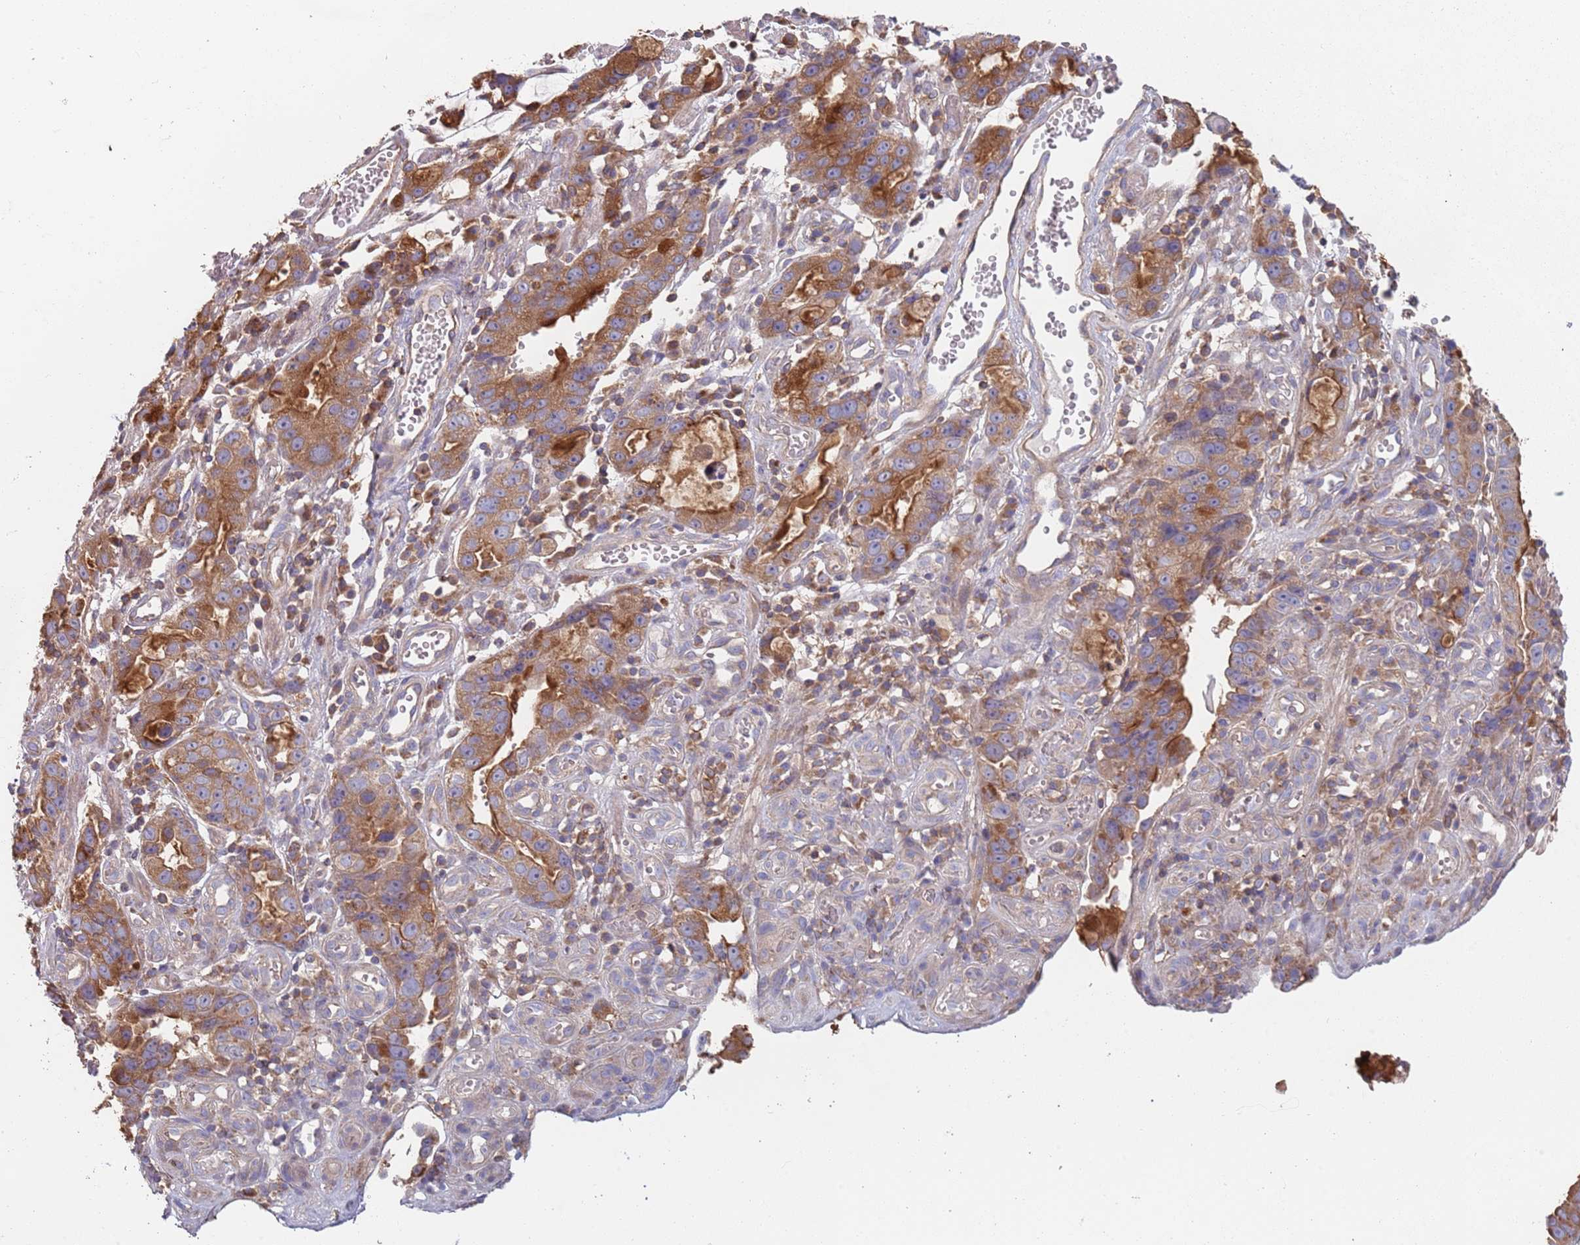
{"staining": {"intensity": "moderate", "quantity": ">75%", "location": "cytoplasmic/membranous"}, "tissue": "stomach cancer", "cell_type": "Tumor cells", "image_type": "cancer", "snomed": [{"axis": "morphology", "description": "Adenocarcinoma, NOS"}, {"axis": "topography", "description": "Stomach"}], "caption": "Tumor cells reveal moderate cytoplasmic/membranous staining in approximately >75% of cells in stomach cancer.", "gene": "GDI2", "patient": {"sex": "male", "age": 55}}